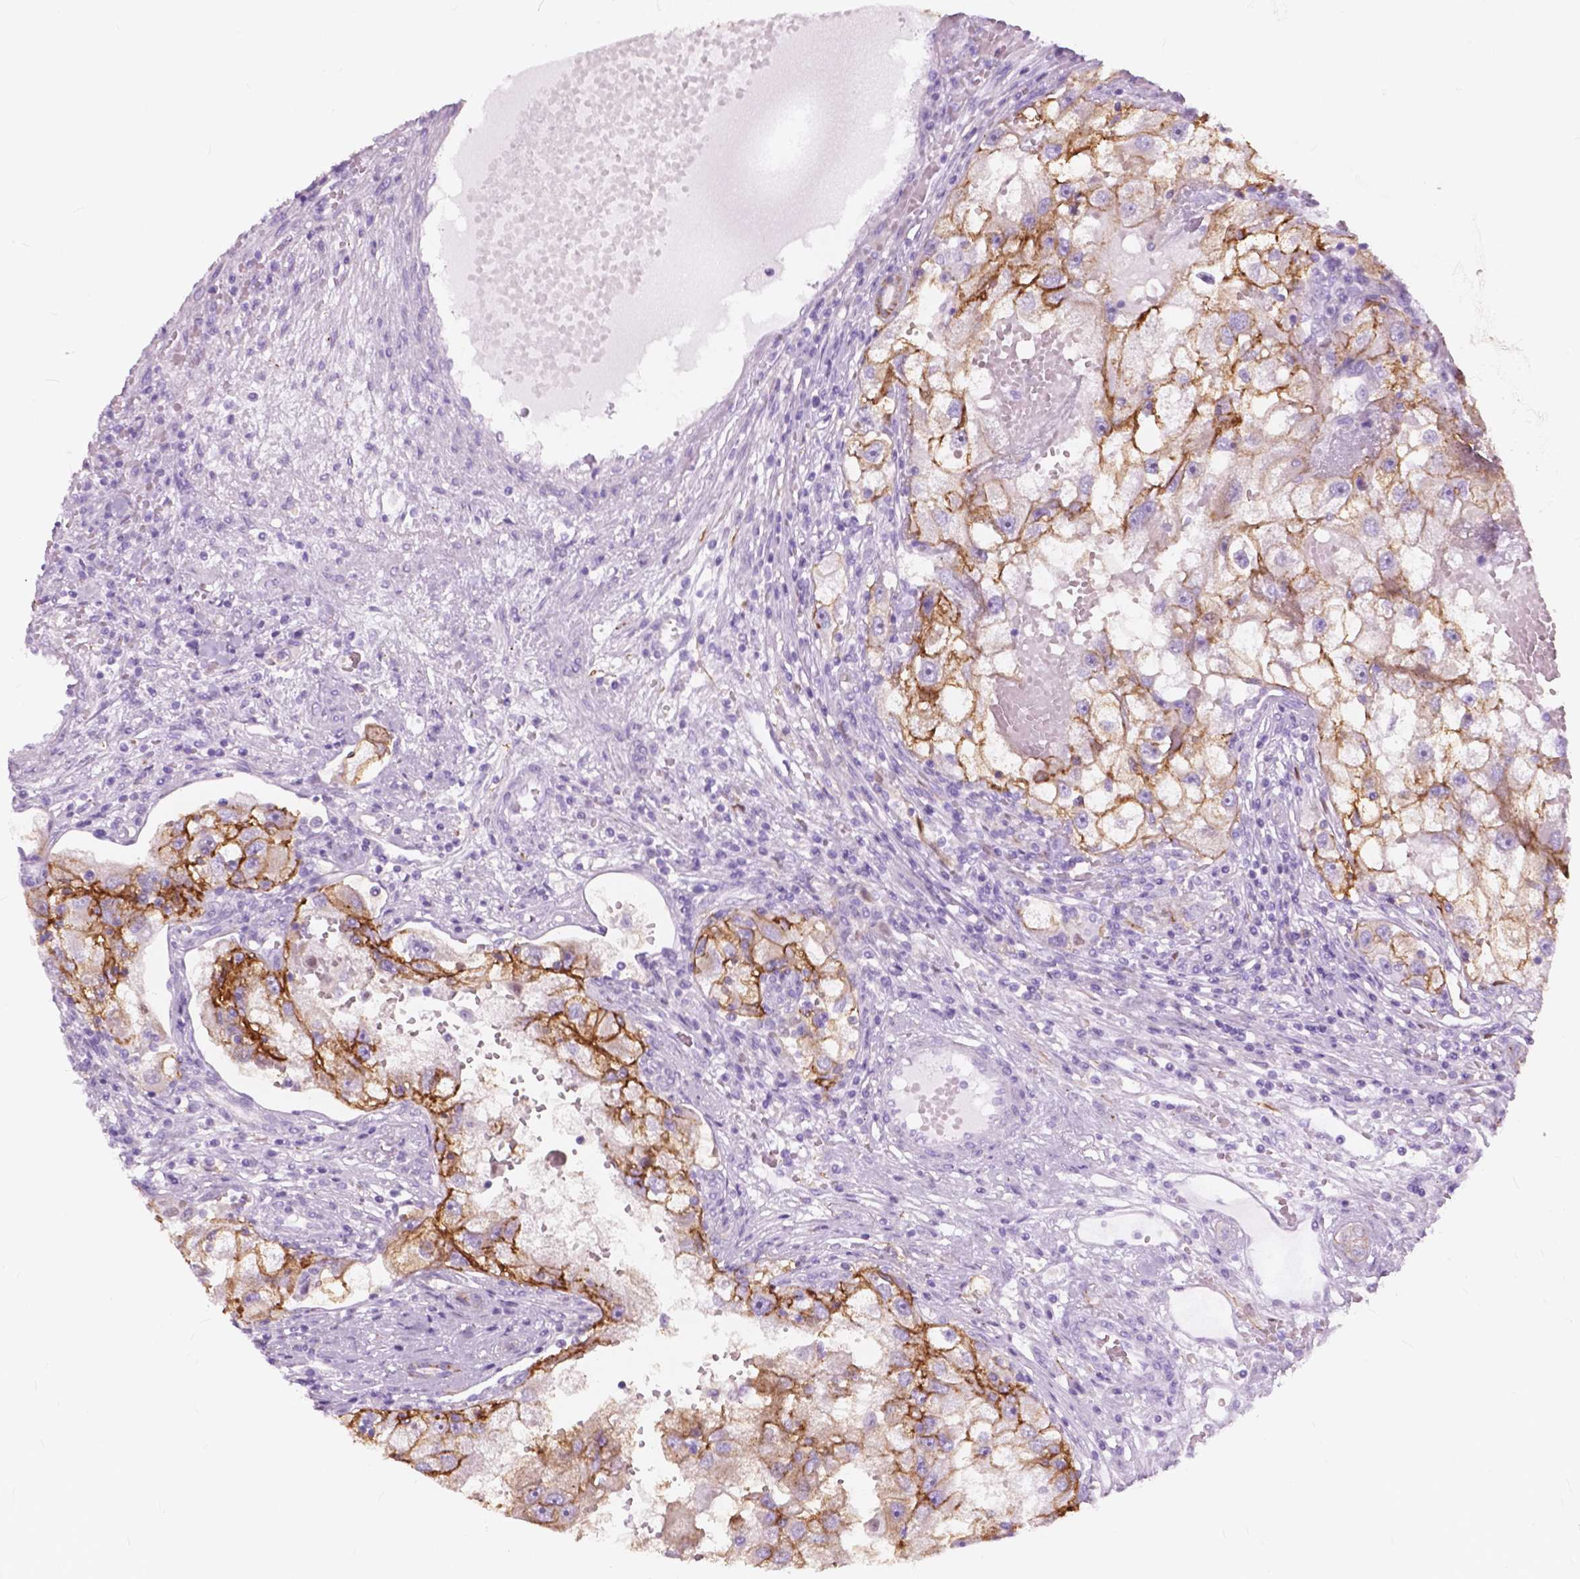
{"staining": {"intensity": "moderate", "quantity": "25%-75%", "location": "cytoplasmic/membranous"}, "tissue": "renal cancer", "cell_type": "Tumor cells", "image_type": "cancer", "snomed": [{"axis": "morphology", "description": "Adenocarcinoma, NOS"}, {"axis": "topography", "description": "Kidney"}], "caption": "IHC staining of renal cancer (adenocarcinoma), which shows medium levels of moderate cytoplasmic/membranous expression in approximately 25%-75% of tumor cells indicating moderate cytoplasmic/membranous protein expression. The staining was performed using DAB (3,3'-diaminobenzidine) (brown) for protein detection and nuclei were counterstained in hematoxylin (blue).", "gene": "FXYD2", "patient": {"sex": "male", "age": 63}}